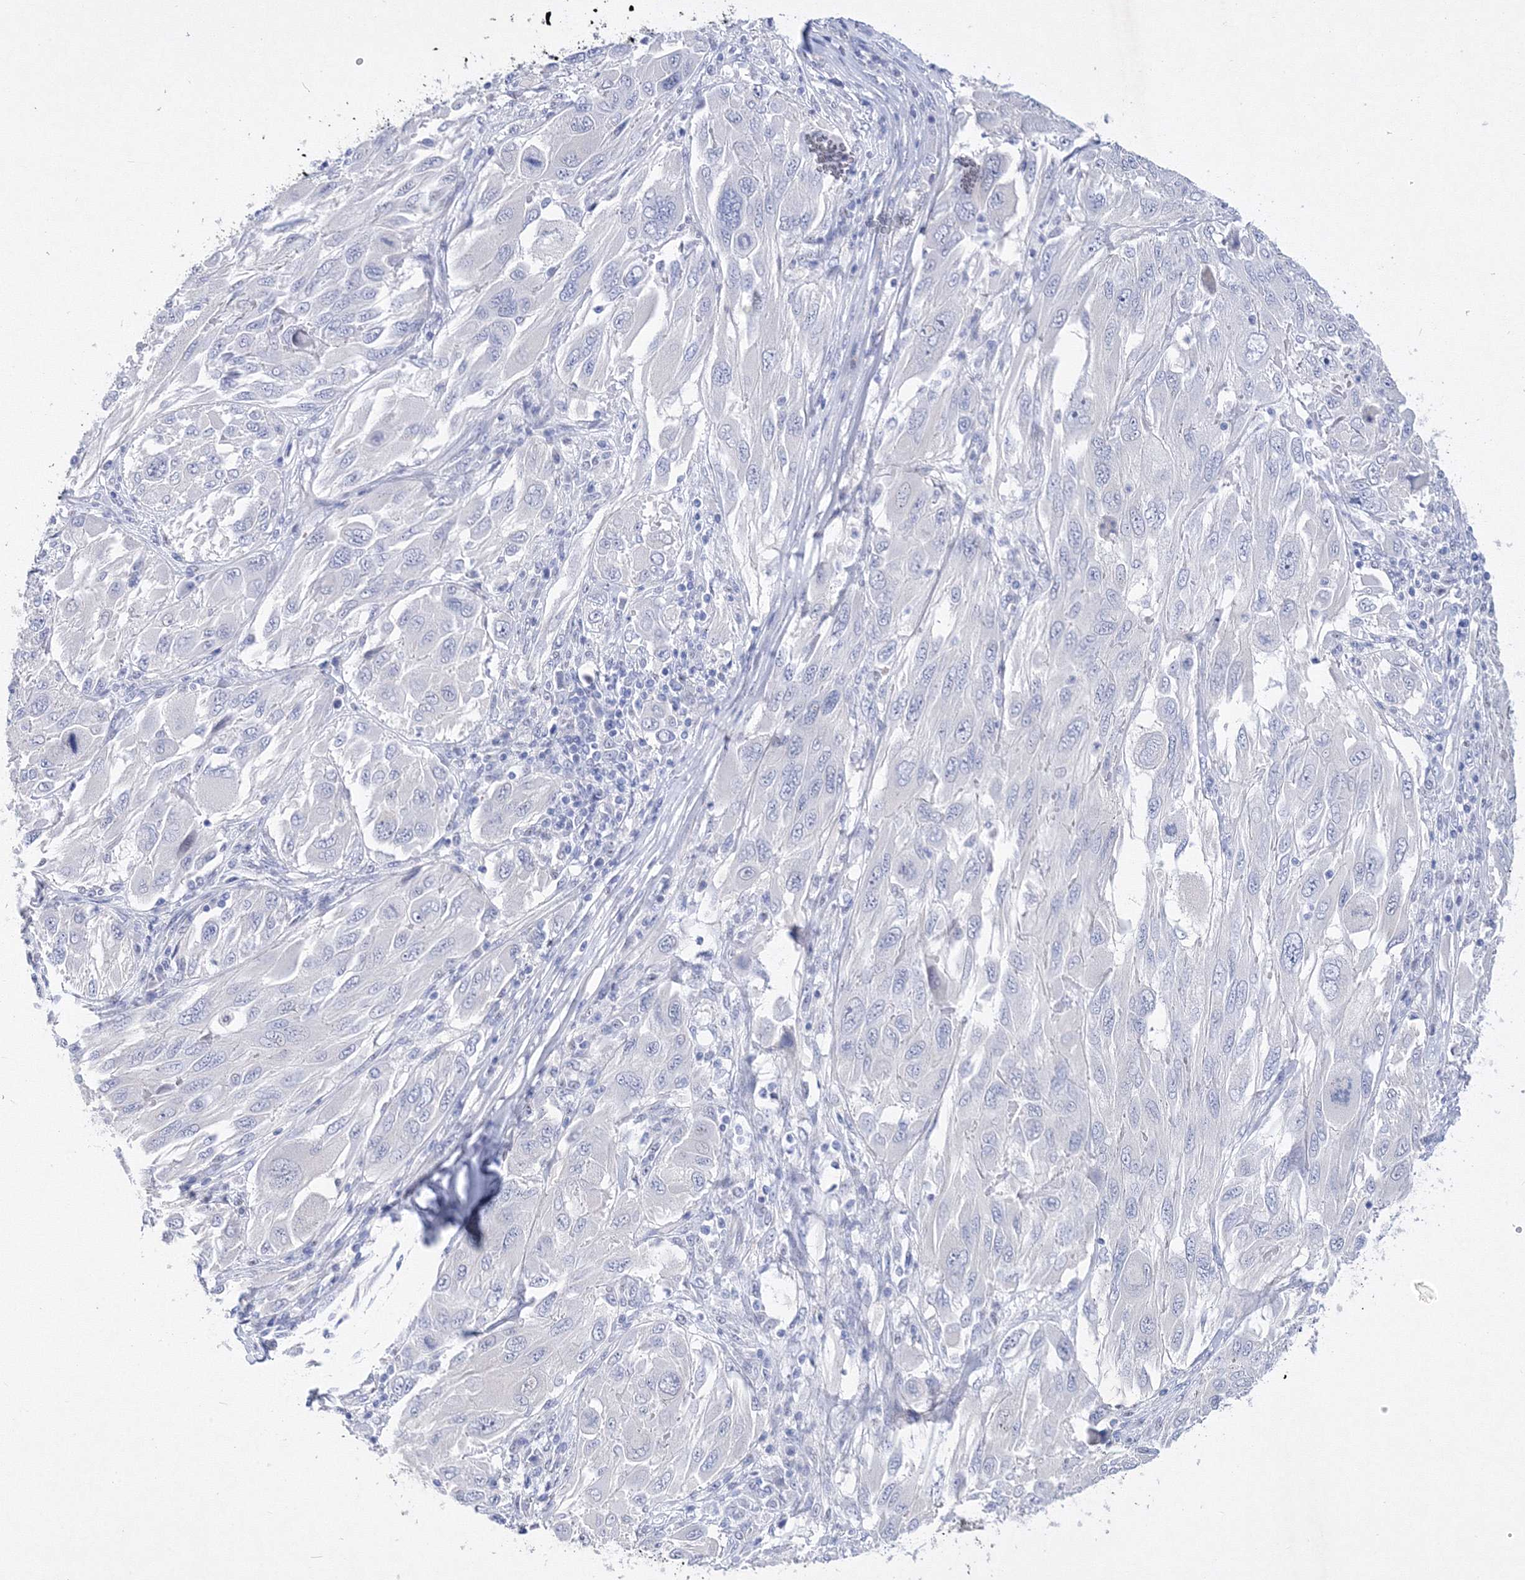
{"staining": {"intensity": "negative", "quantity": "none", "location": "none"}, "tissue": "melanoma", "cell_type": "Tumor cells", "image_type": "cancer", "snomed": [{"axis": "morphology", "description": "Malignant melanoma, NOS"}, {"axis": "topography", "description": "Skin"}], "caption": "A histopathology image of malignant melanoma stained for a protein exhibits no brown staining in tumor cells.", "gene": "GPN1", "patient": {"sex": "female", "age": 91}}